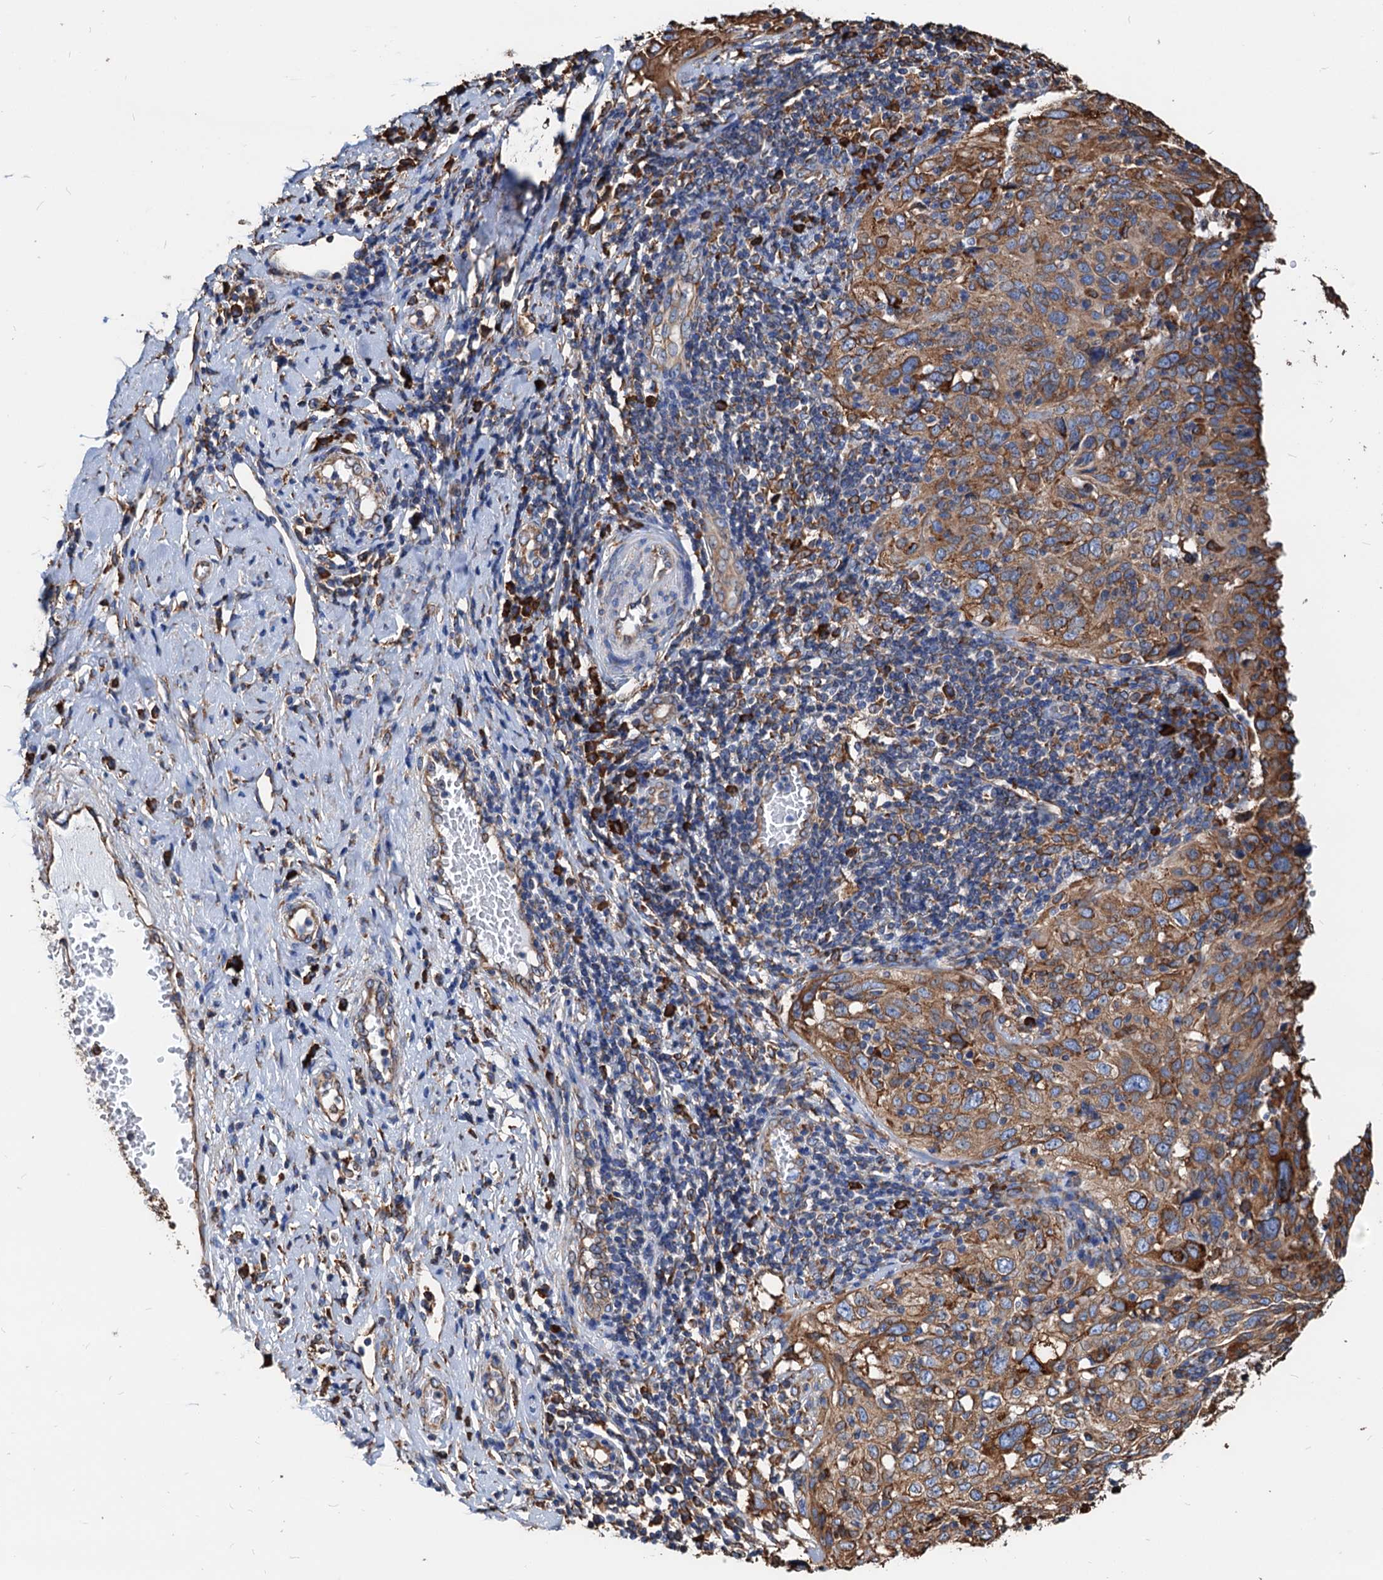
{"staining": {"intensity": "moderate", "quantity": ">75%", "location": "cytoplasmic/membranous"}, "tissue": "cervical cancer", "cell_type": "Tumor cells", "image_type": "cancer", "snomed": [{"axis": "morphology", "description": "Squamous cell carcinoma, NOS"}, {"axis": "topography", "description": "Cervix"}], "caption": "A high-resolution micrograph shows immunohistochemistry staining of cervical cancer, which displays moderate cytoplasmic/membranous expression in about >75% of tumor cells.", "gene": "HSPA5", "patient": {"sex": "female", "age": 31}}